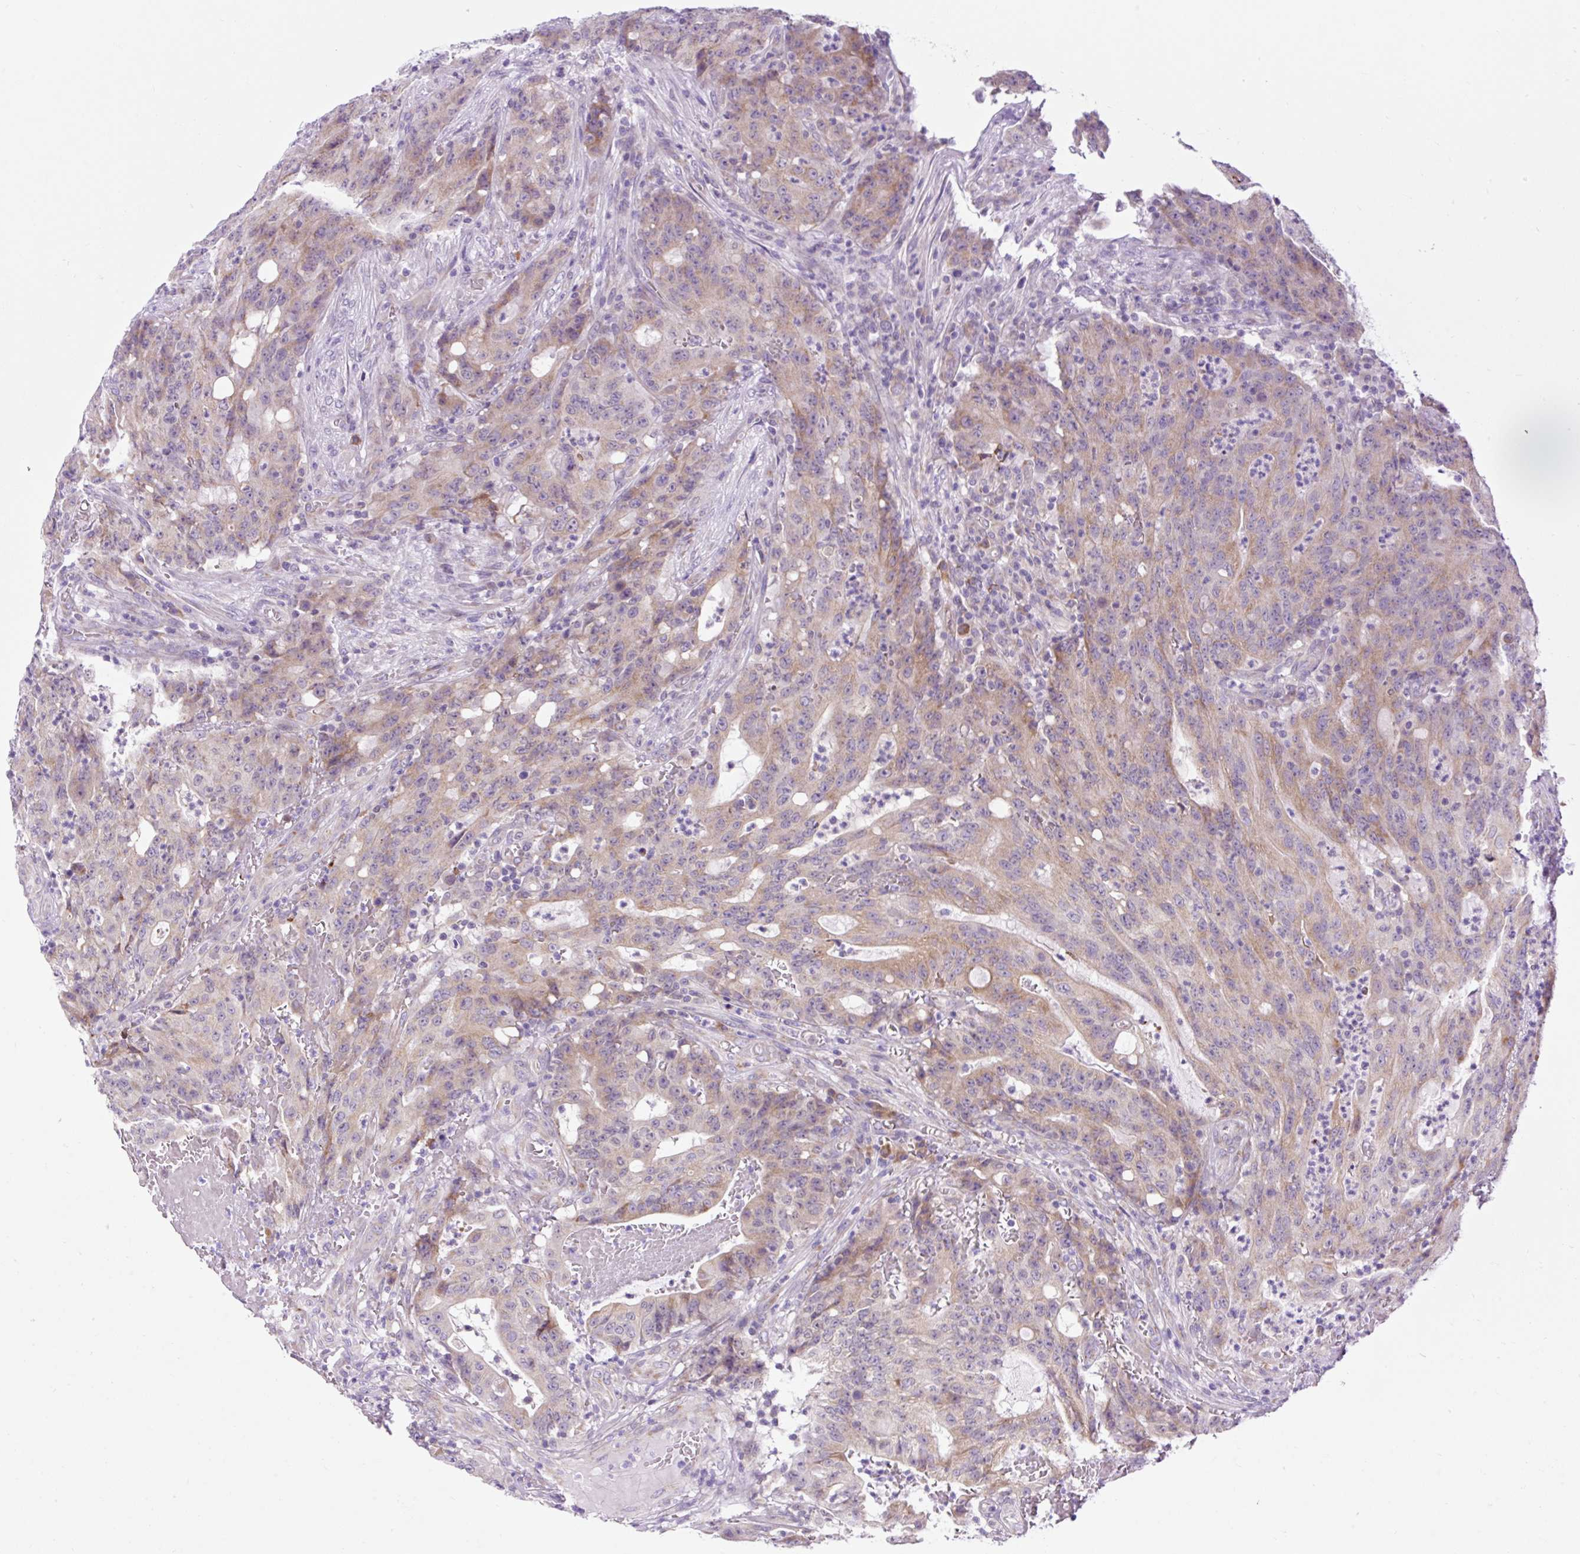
{"staining": {"intensity": "weak", "quantity": "25%-75%", "location": "cytoplasmic/membranous"}, "tissue": "colorectal cancer", "cell_type": "Tumor cells", "image_type": "cancer", "snomed": [{"axis": "morphology", "description": "Adenocarcinoma, NOS"}, {"axis": "topography", "description": "Colon"}], "caption": "Immunohistochemical staining of colorectal cancer demonstrates weak cytoplasmic/membranous protein expression in about 25%-75% of tumor cells.", "gene": "FMC1", "patient": {"sex": "male", "age": 83}}